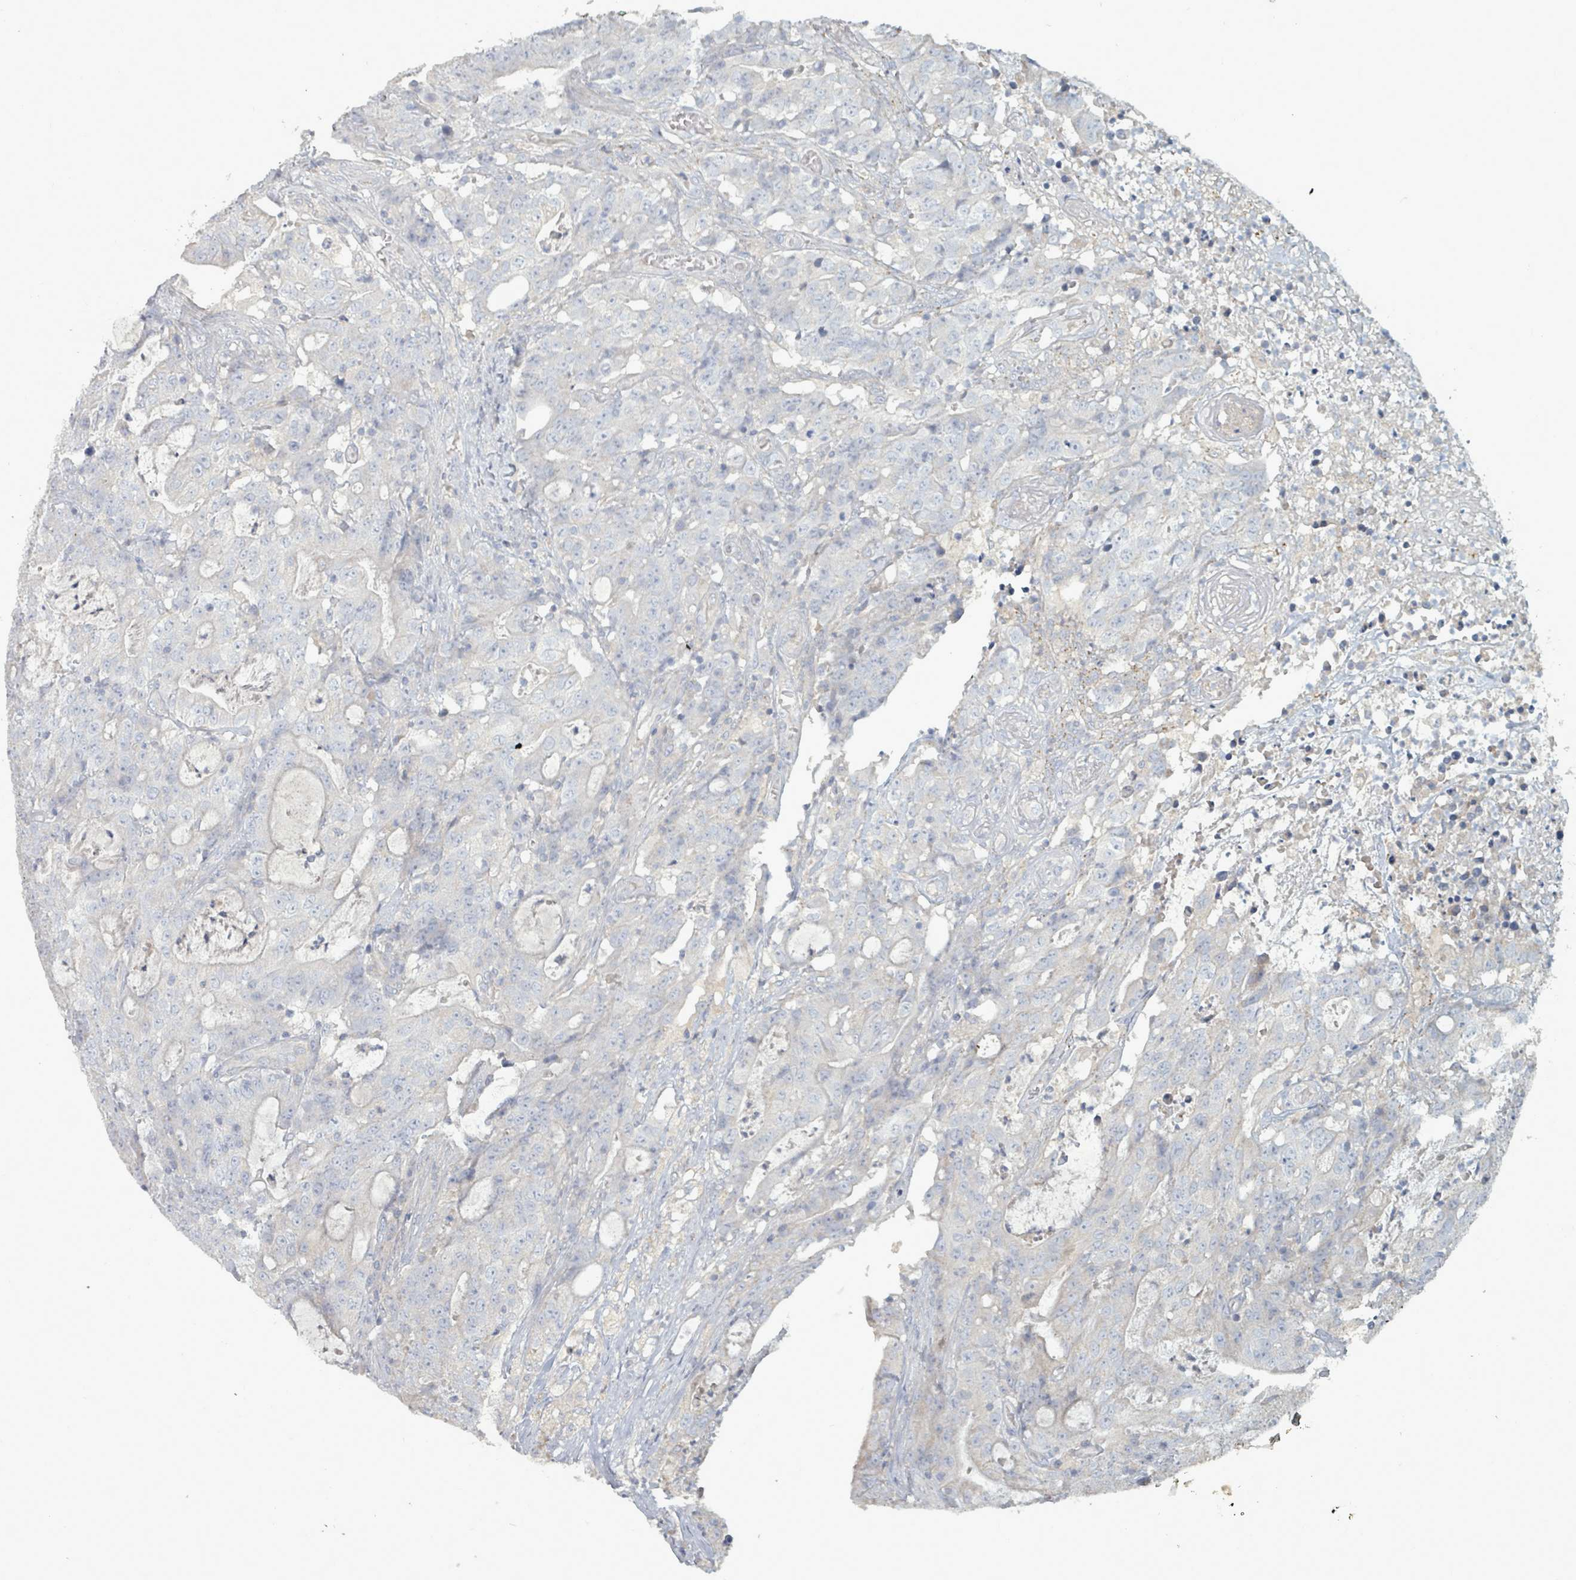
{"staining": {"intensity": "negative", "quantity": "none", "location": "none"}, "tissue": "colorectal cancer", "cell_type": "Tumor cells", "image_type": "cancer", "snomed": [{"axis": "morphology", "description": "Adenocarcinoma, NOS"}, {"axis": "topography", "description": "Colon"}], "caption": "An image of adenocarcinoma (colorectal) stained for a protein shows no brown staining in tumor cells.", "gene": "ARGFX", "patient": {"sex": "male", "age": 83}}